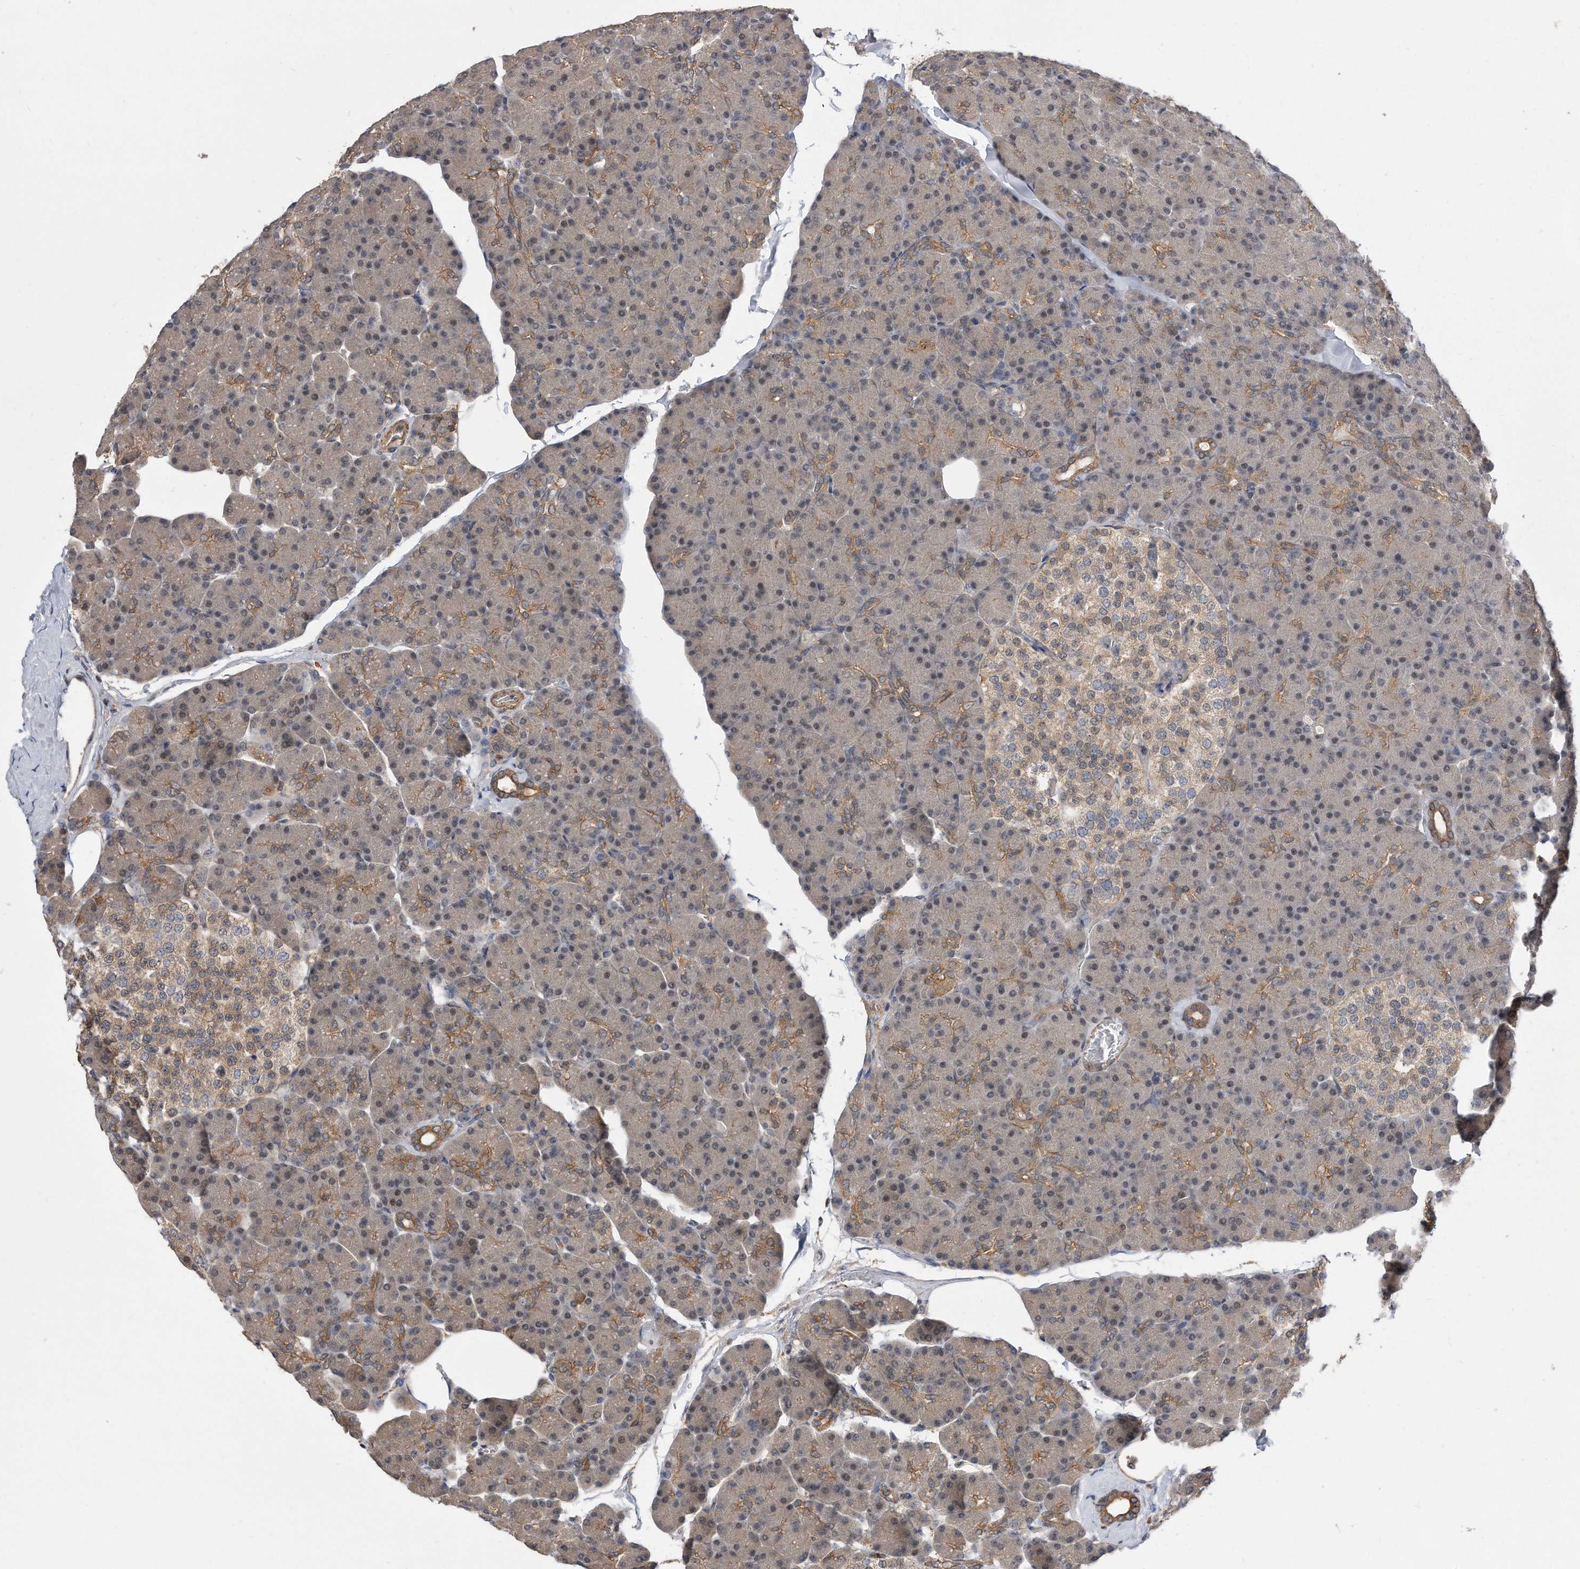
{"staining": {"intensity": "moderate", "quantity": "25%-75%", "location": "cytoplasmic/membranous,nuclear"}, "tissue": "pancreas", "cell_type": "Exocrine glandular cells", "image_type": "normal", "snomed": [{"axis": "morphology", "description": "Normal tissue, NOS"}, {"axis": "topography", "description": "Pancreas"}], "caption": "IHC of benign human pancreas demonstrates medium levels of moderate cytoplasmic/membranous,nuclear positivity in about 25%-75% of exocrine glandular cells. (DAB IHC, brown staining for protein, blue staining for nuclei).", "gene": "TCP1", "patient": {"sex": "female", "age": 43}}